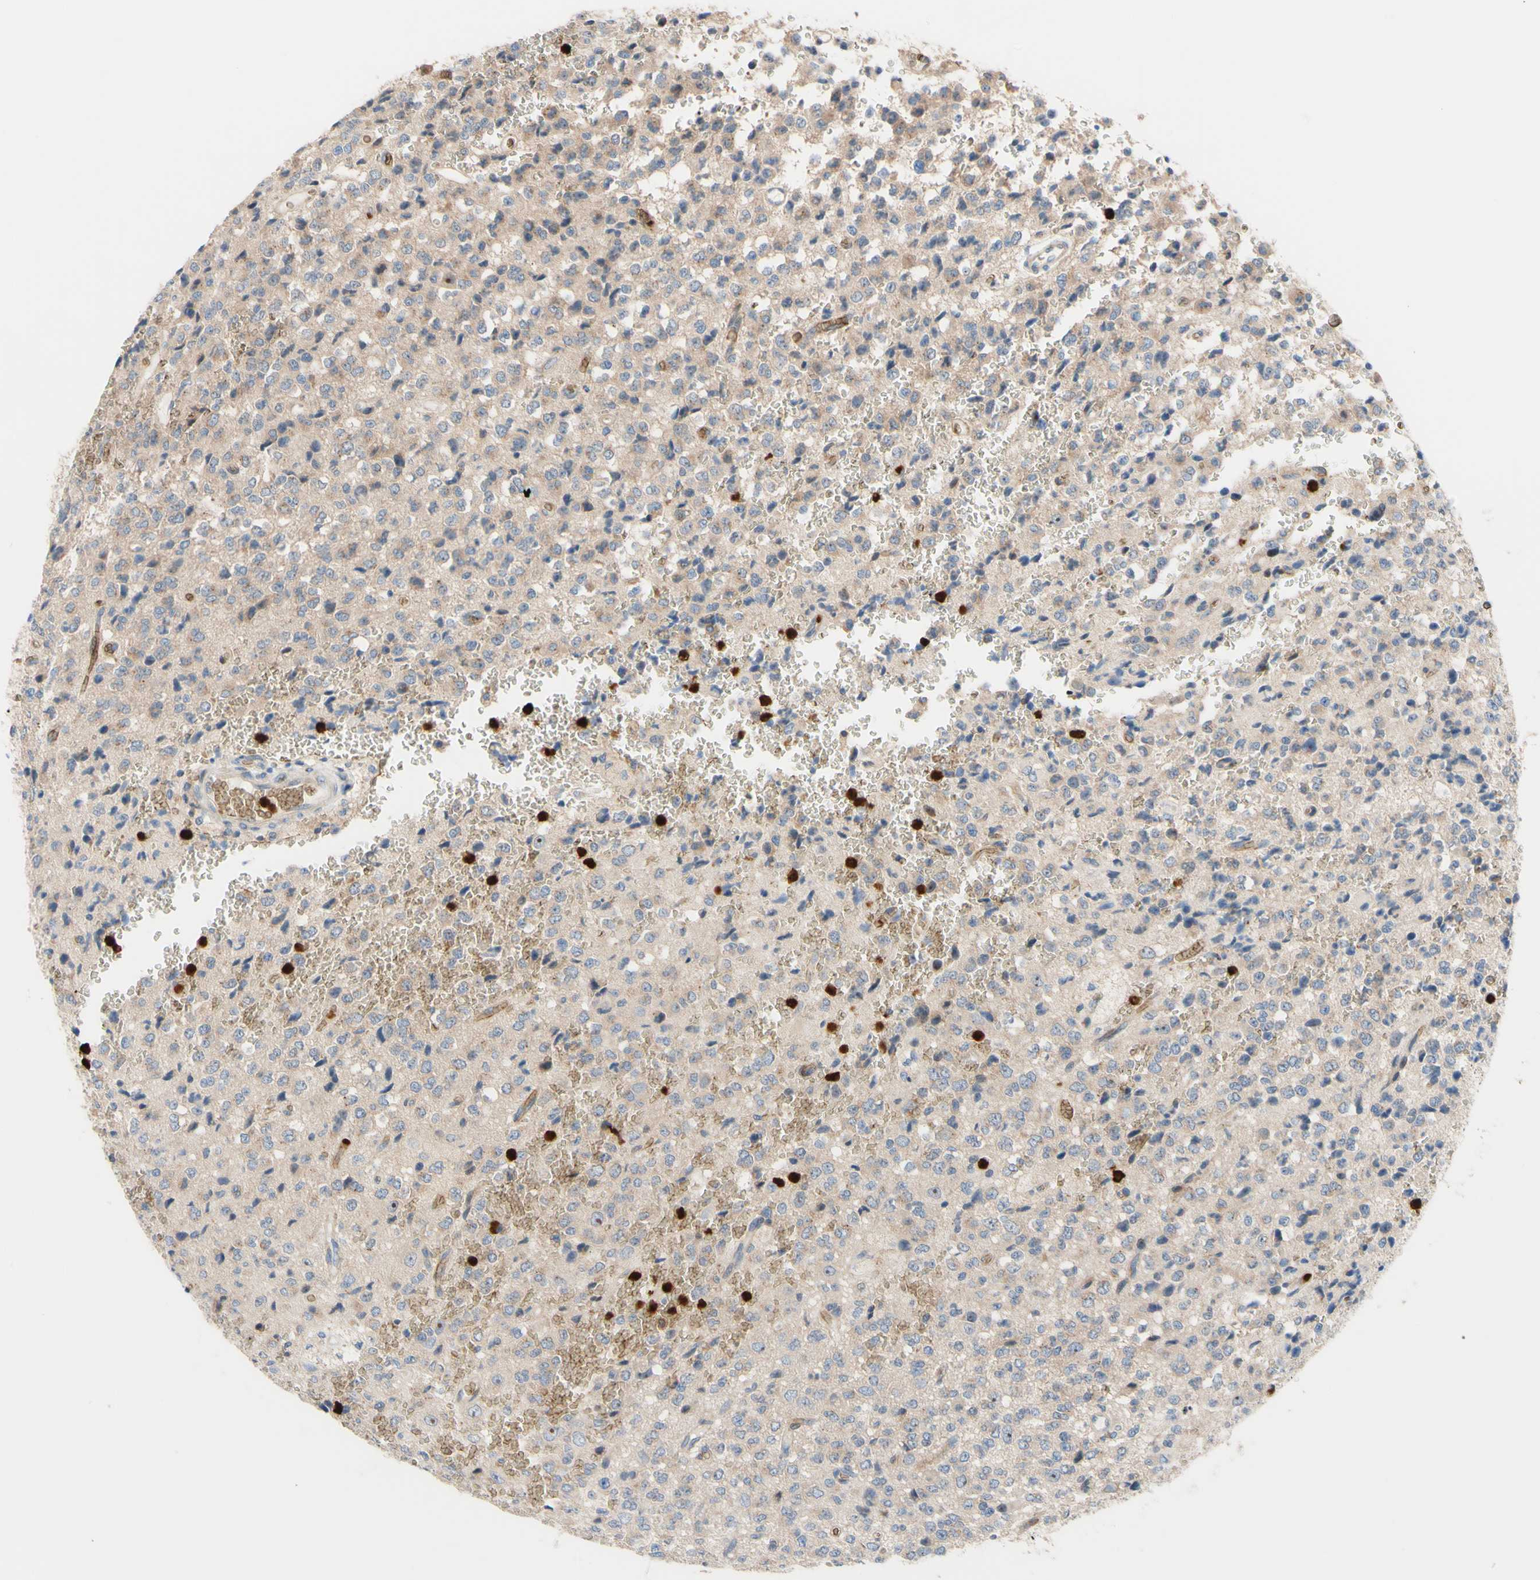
{"staining": {"intensity": "weak", "quantity": "25%-75%", "location": "cytoplasmic/membranous"}, "tissue": "glioma", "cell_type": "Tumor cells", "image_type": "cancer", "snomed": [{"axis": "morphology", "description": "Glioma, malignant, High grade"}, {"axis": "topography", "description": "pancreas cauda"}], "caption": "Immunohistochemical staining of glioma demonstrates low levels of weak cytoplasmic/membranous protein expression in approximately 25%-75% of tumor cells.", "gene": "USP9X", "patient": {"sex": "male", "age": 60}}